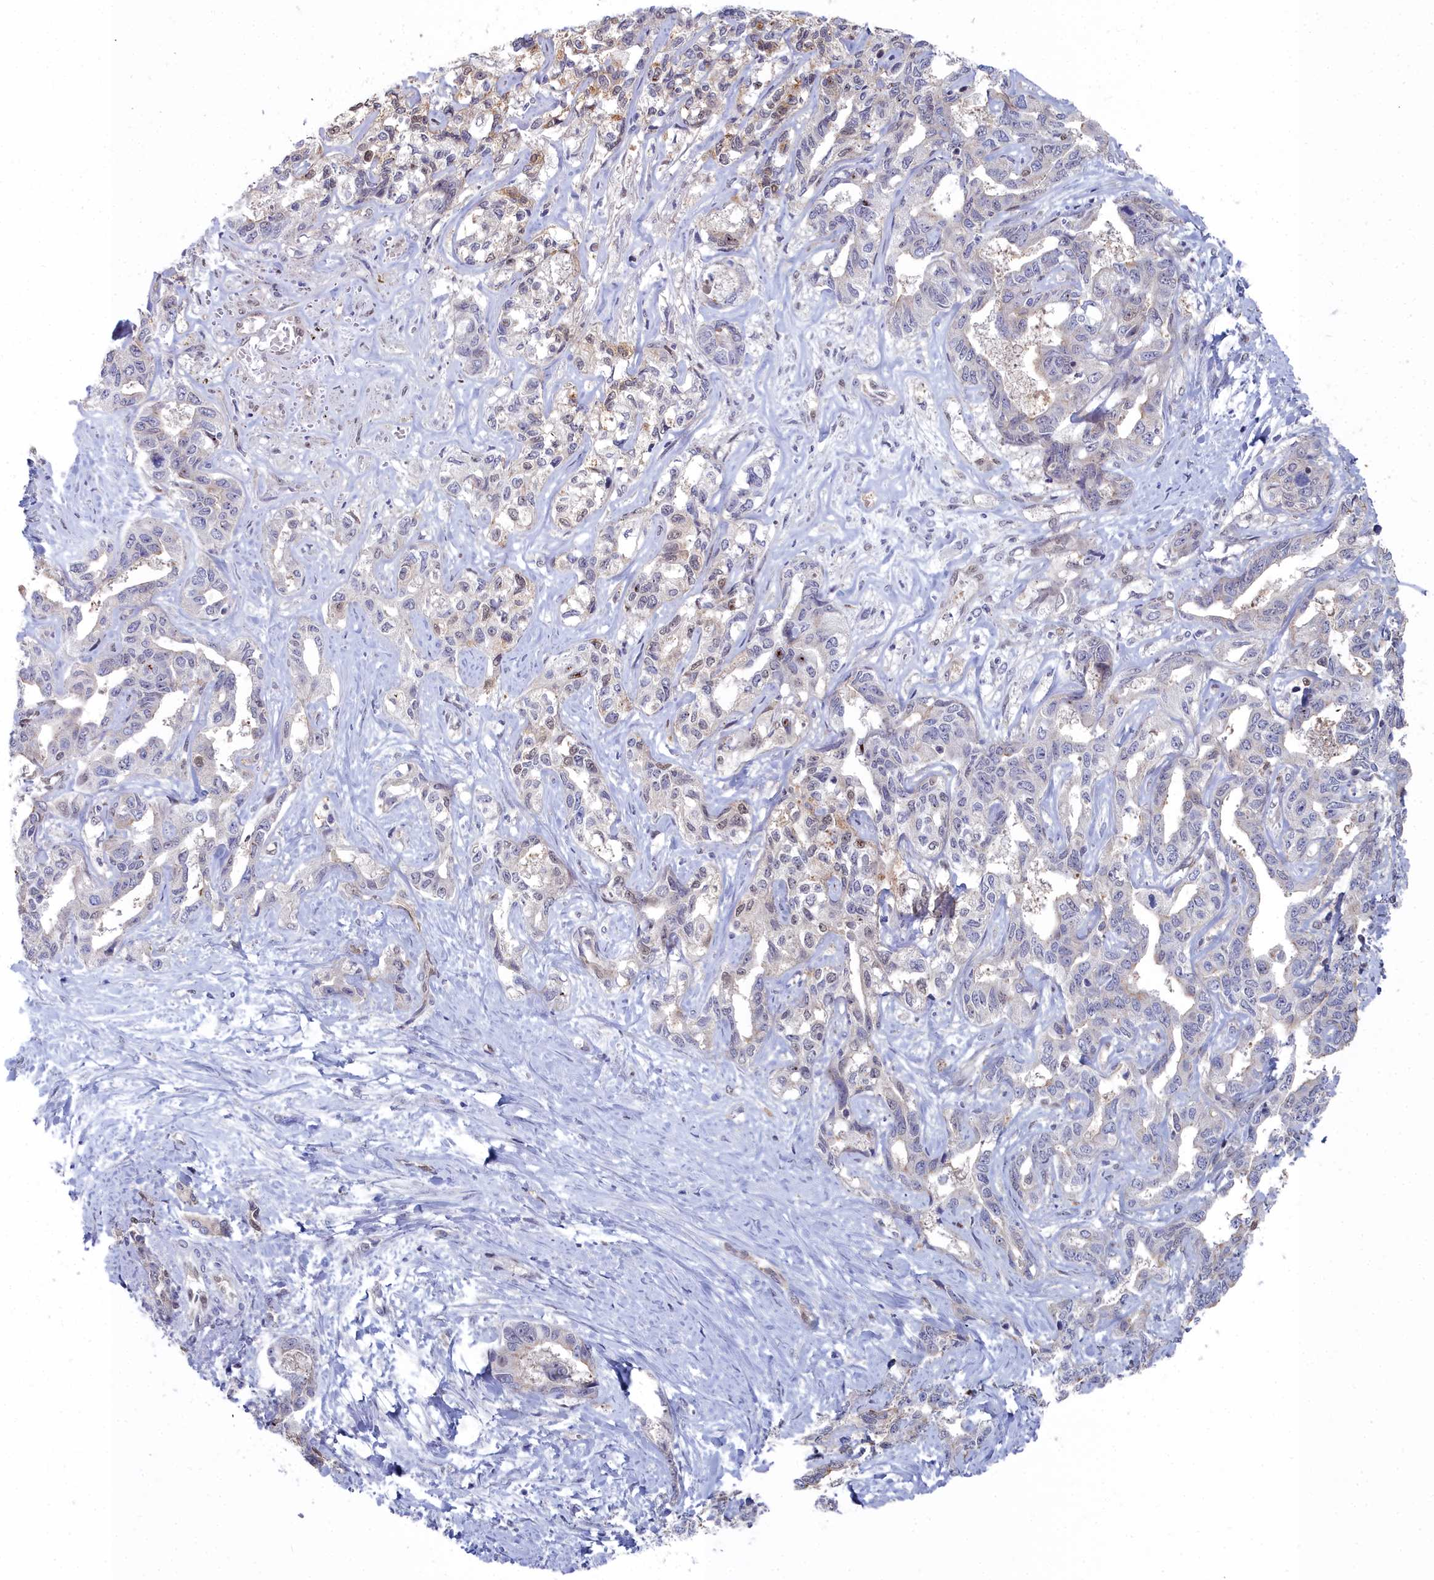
{"staining": {"intensity": "moderate", "quantity": "<25%", "location": "cytoplasmic/membranous"}, "tissue": "liver cancer", "cell_type": "Tumor cells", "image_type": "cancer", "snomed": [{"axis": "morphology", "description": "Cholangiocarcinoma"}, {"axis": "topography", "description": "Liver"}], "caption": "Immunohistochemical staining of human liver cancer demonstrates low levels of moderate cytoplasmic/membranous protein expression in approximately <25% of tumor cells.", "gene": "RPS27A", "patient": {"sex": "male", "age": 59}}